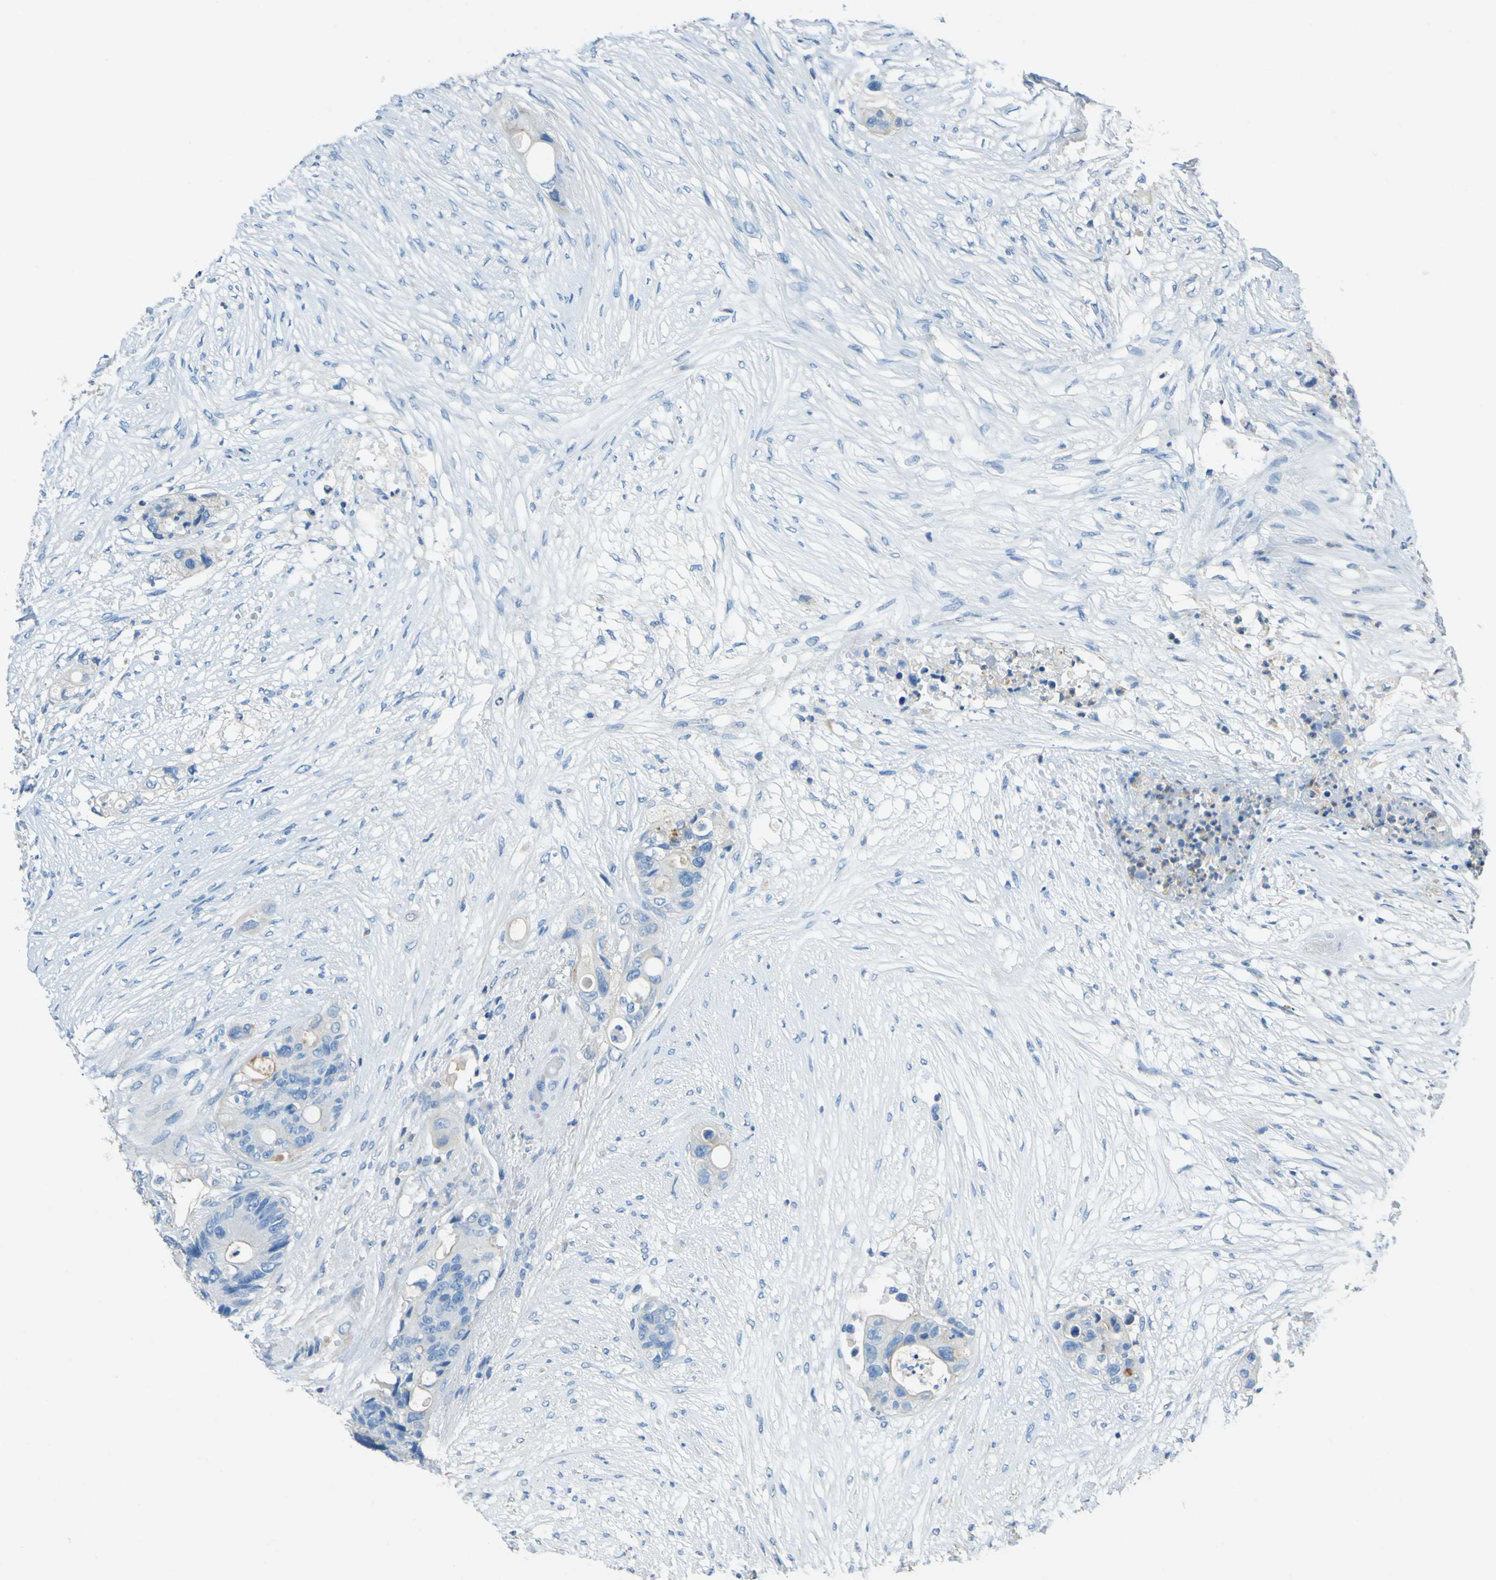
{"staining": {"intensity": "negative", "quantity": "none", "location": "none"}, "tissue": "colorectal cancer", "cell_type": "Tumor cells", "image_type": "cancer", "snomed": [{"axis": "morphology", "description": "Adenocarcinoma, NOS"}, {"axis": "topography", "description": "Colon"}], "caption": "Immunohistochemistry histopathology image of neoplastic tissue: human adenocarcinoma (colorectal) stained with DAB (3,3'-diaminobenzidine) exhibits no significant protein expression in tumor cells.", "gene": "OGN", "patient": {"sex": "female", "age": 57}}